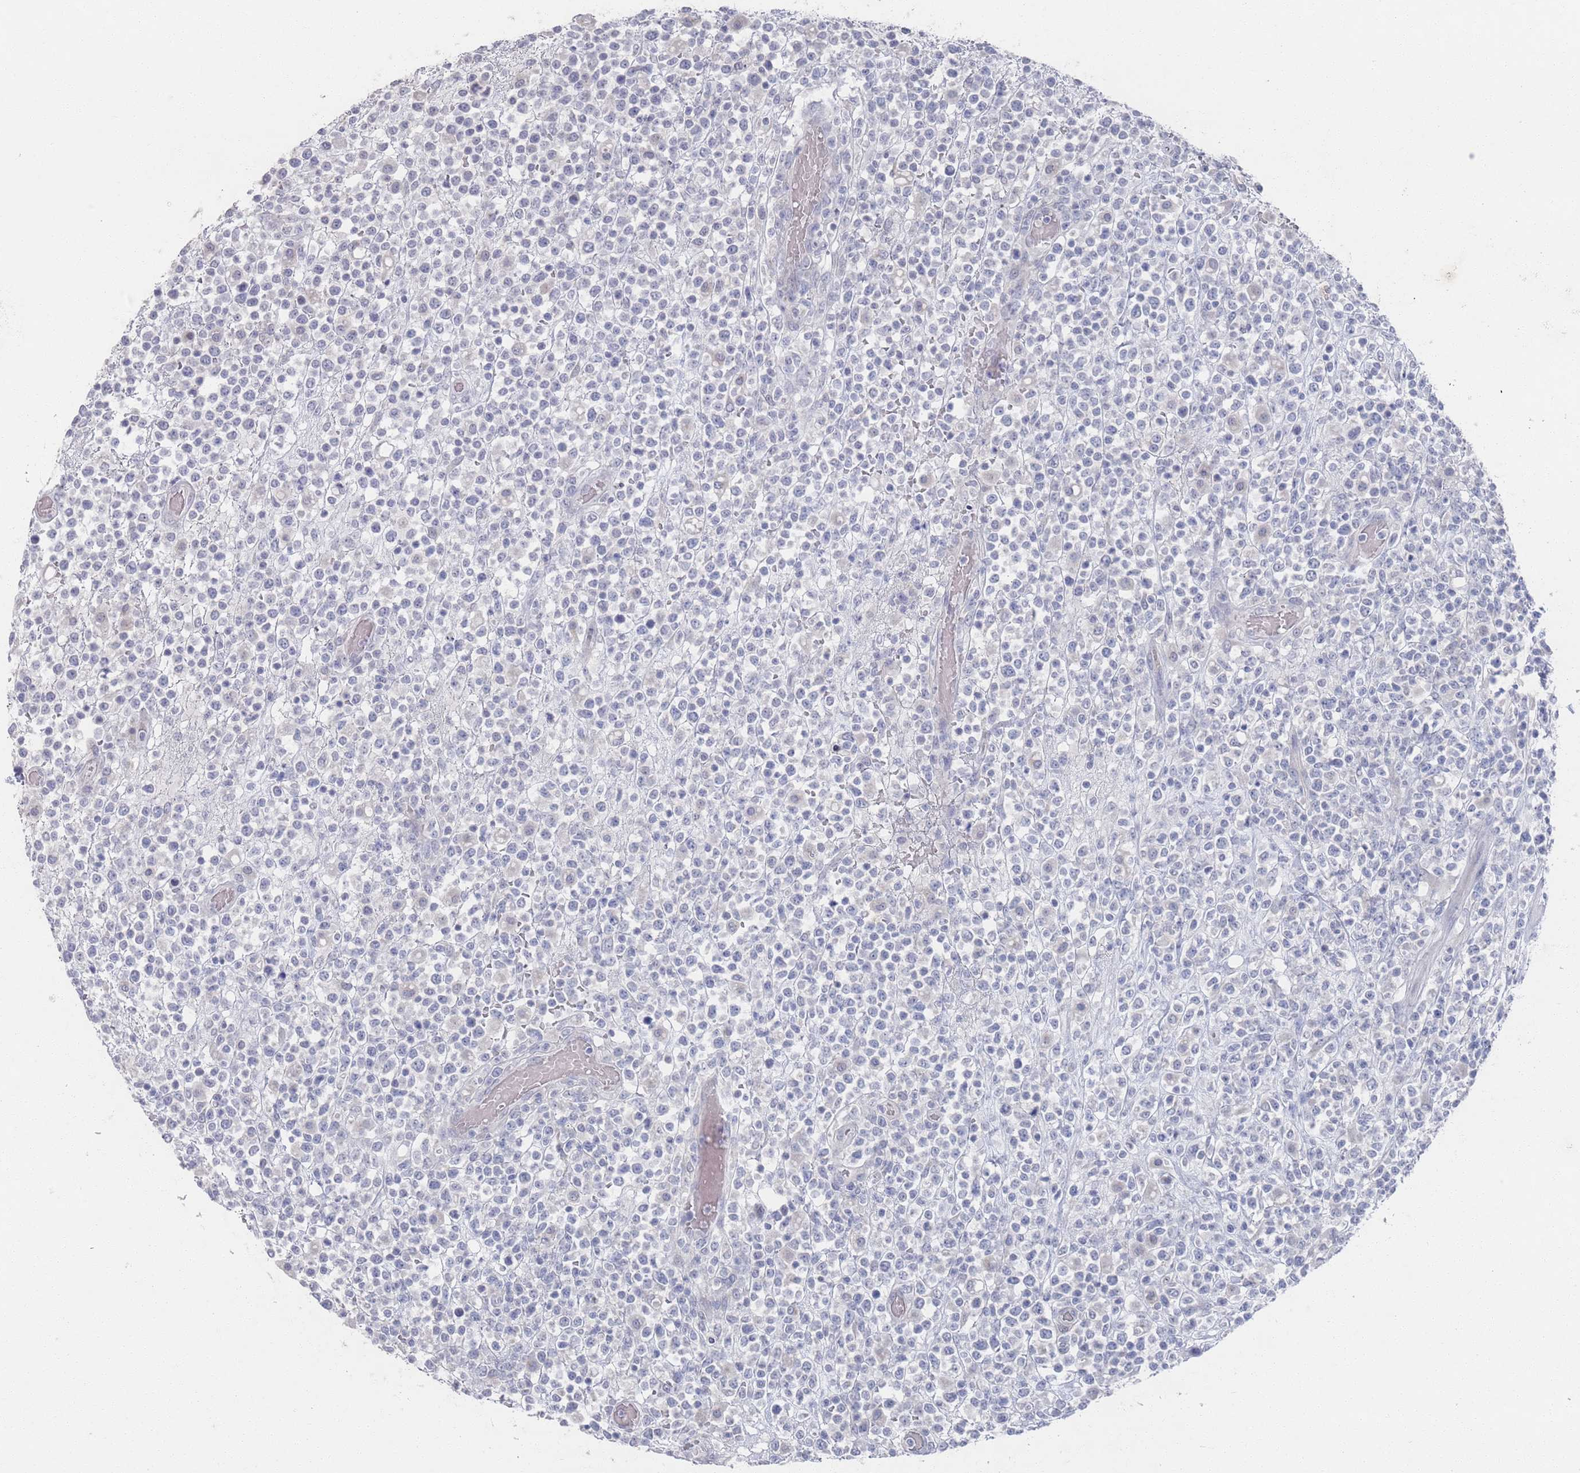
{"staining": {"intensity": "negative", "quantity": "none", "location": "none"}, "tissue": "lymphoma", "cell_type": "Tumor cells", "image_type": "cancer", "snomed": [{"axis": "morphology", "description": "Malignant lymphoma, non-Hodgkin's type, High grade"}, {"axis": "topography", "description": "Colon"}], "caption": "High magnification brightfield microscopy of lymphoma stained with DAB (brown) and counterstained with hematoxylin (blue): tumor cells show no significant expression.", "gene": "PROM2", "patient": {"sex": "female", "age": 53}}